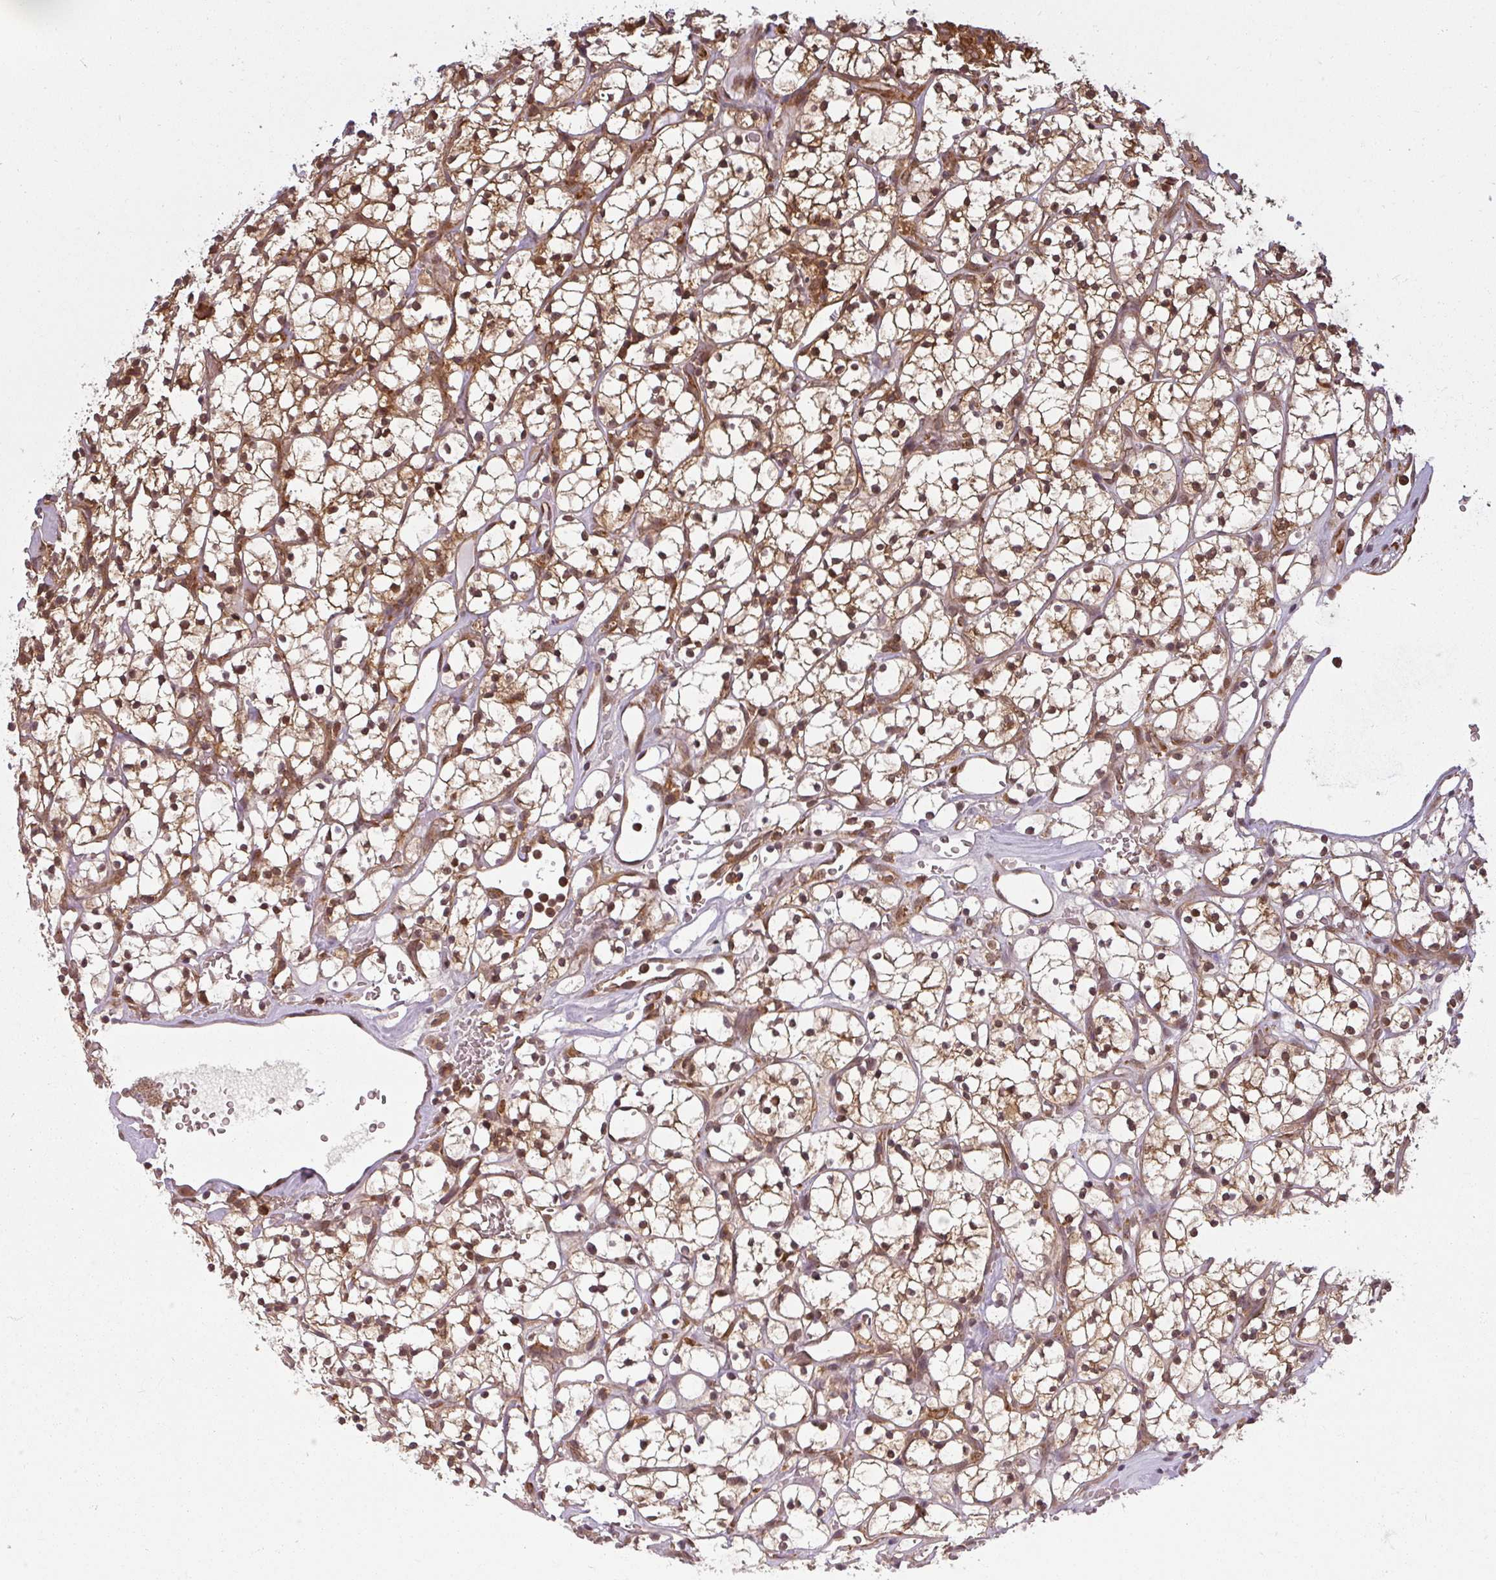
{"staining": {"intensity": "moderate", "quantity": ">75%", "location": "cytoplasmic/membranous,nuclear"}, "tissue": "renal cancer", "cell_type": "Tumor cells", "image_type": "cancer", "snomed": [{"axis": "morphology", "description": "Adenocarcinoma, NOS"}, {"axis": "topography", "description": "Kidney"}], "caption": "This is an image of IHC staining of adenocarcinoma (renal), which shows moderate expression in the cytoplasmic/membranous and nuclear of tumor cells.", "gene": "PPP6R3", "patient": {"sex": "female", "age": 64}}